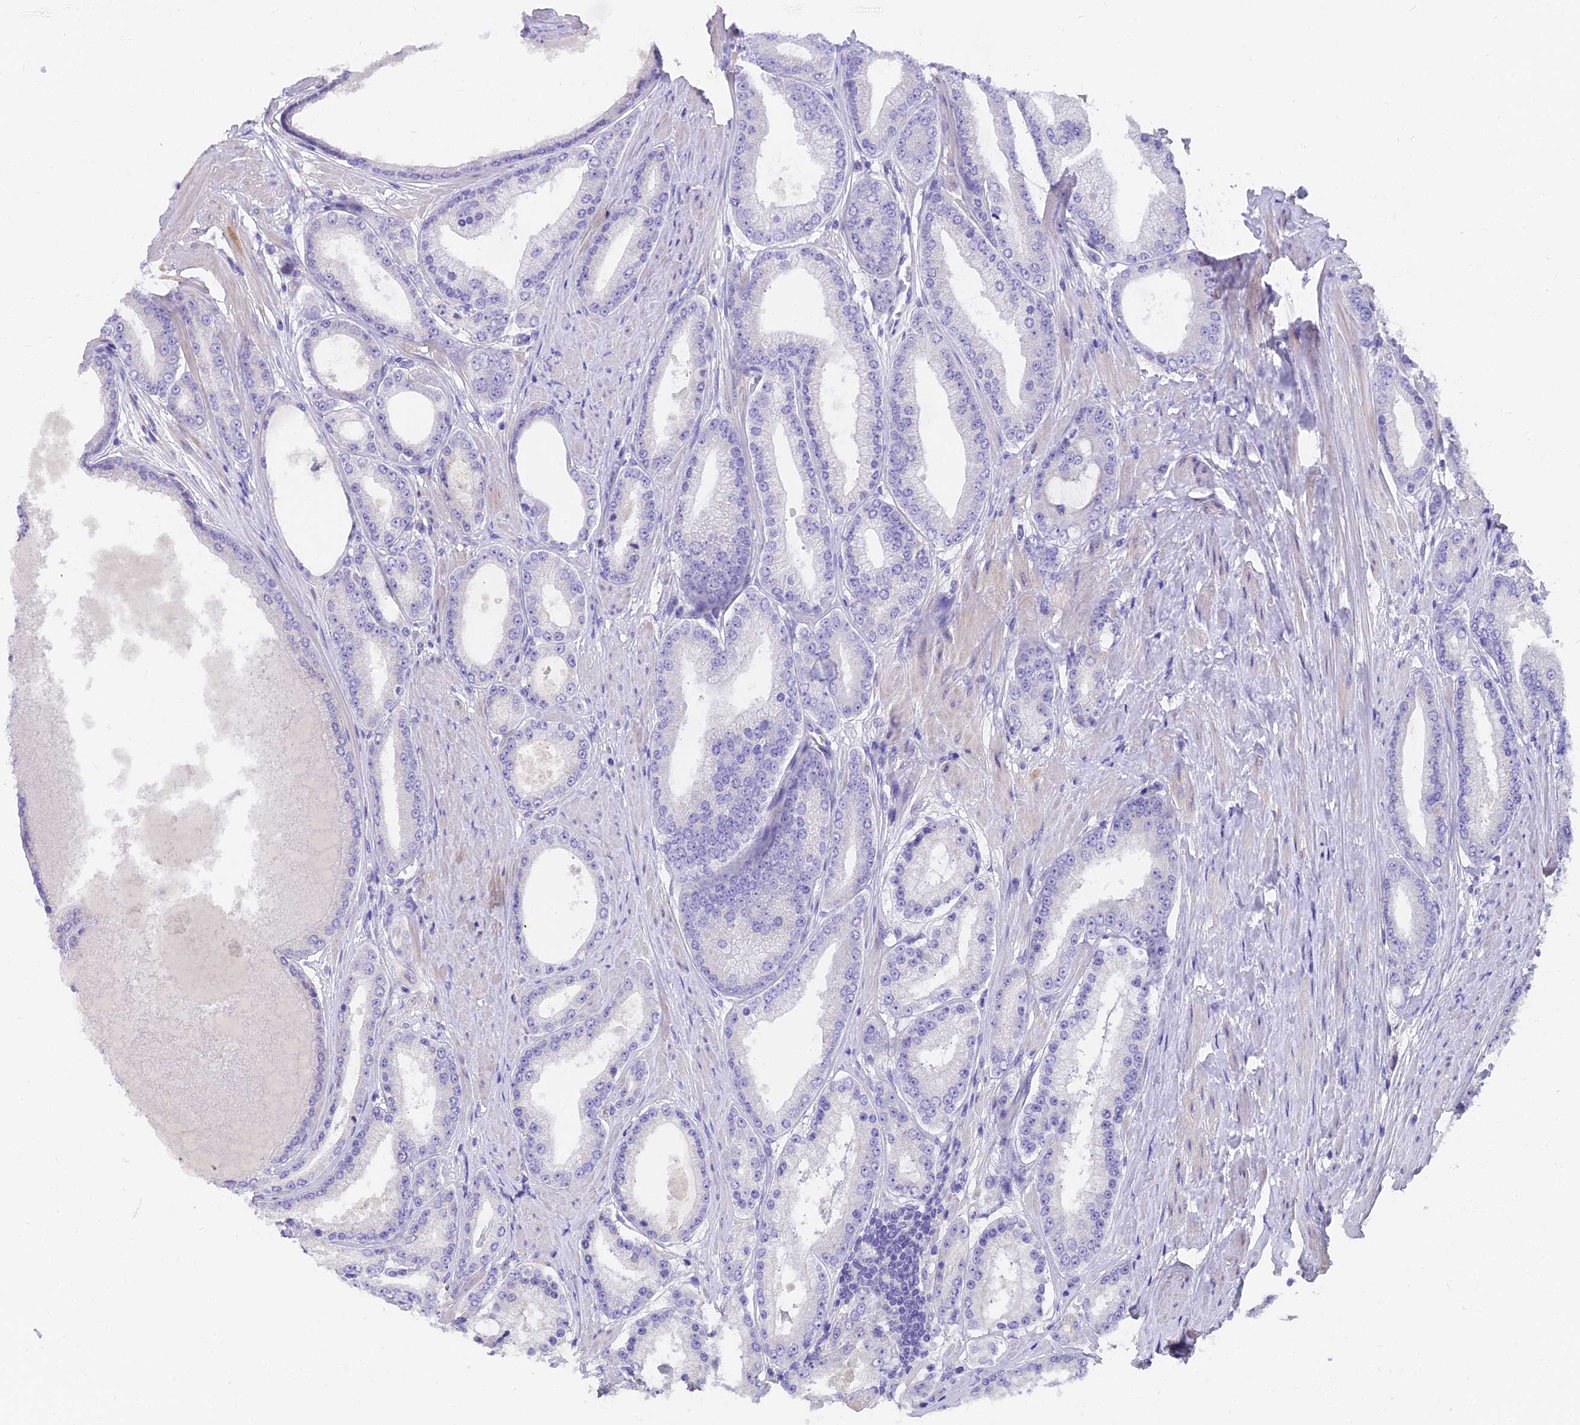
{"staining": {"intensity": "negative", "quantity": "none", "location": "none"}, "tissue": "prostate cancer", "cell_type": "Tumor cells", "image_type": "cancer", "snomed": [{"axis": "morphology", "description": "Adenocarcinoma, High grade"}, {"axis": "topography", "description": "Prostate"}], "caption": "Photomicrograph shows no protein positivity in tumor cells of prostate cancer tissue.", "gene": "FAM168B", "patient": {"sex": "male", "age": 59}}